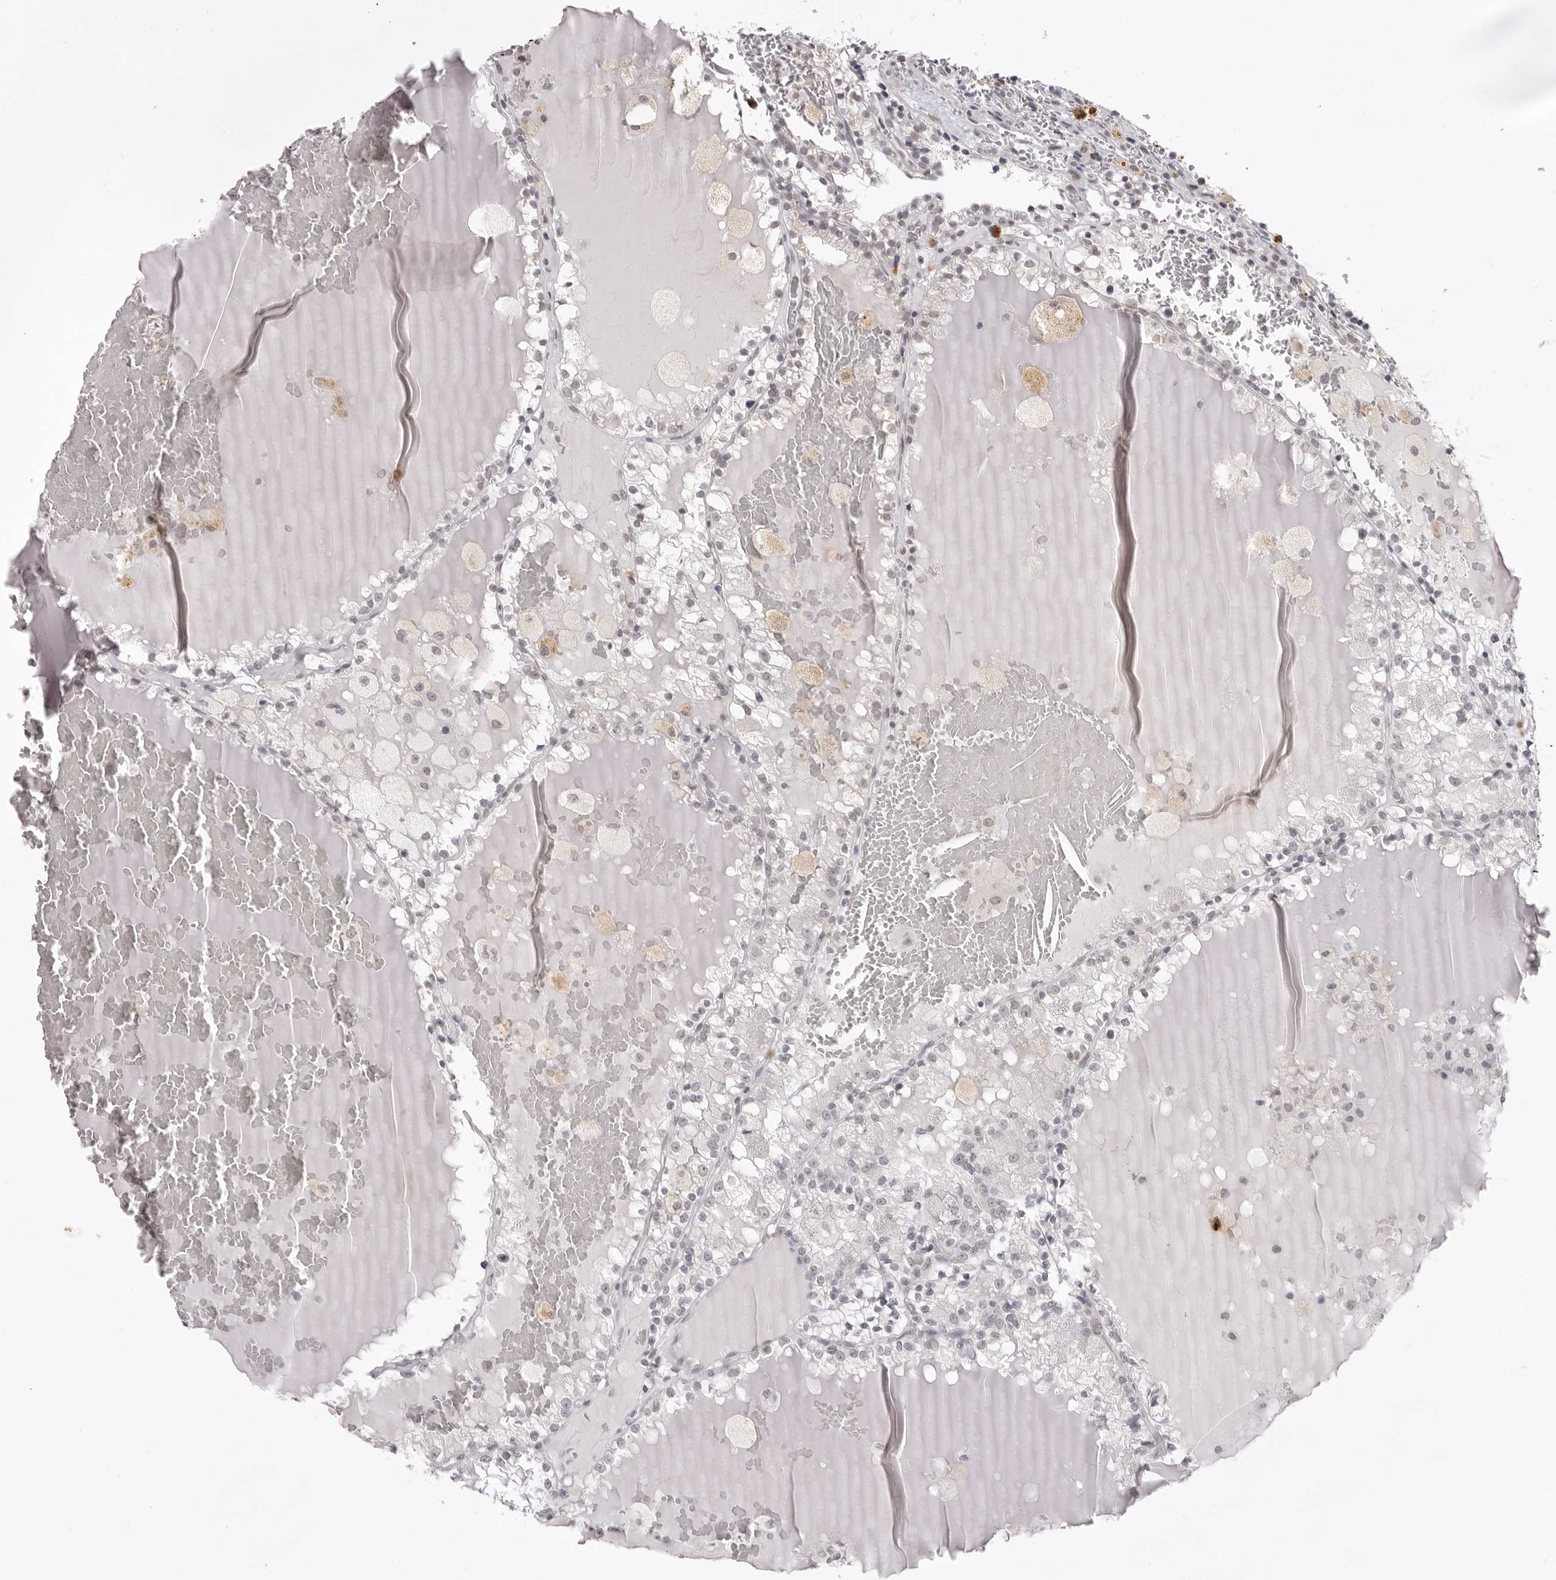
{"staining": {"intensity": "negative", "quantity": "none", "location": "none"}, "tissue": "renal cancer", "cell_type": "Tumor cells", "image_type": "cancer", "snomed": [{"axis": "morphology", "description": "Adenocarcinoma, NOS"}, {"axis": "topography", "description": "Kidney"}], "caption": "Immunohistochemical staining of renal cancer exhibits no significant positivity in tumor cells.", "gene": "NTM", "patient": {"sex": "female", "age": 56}}